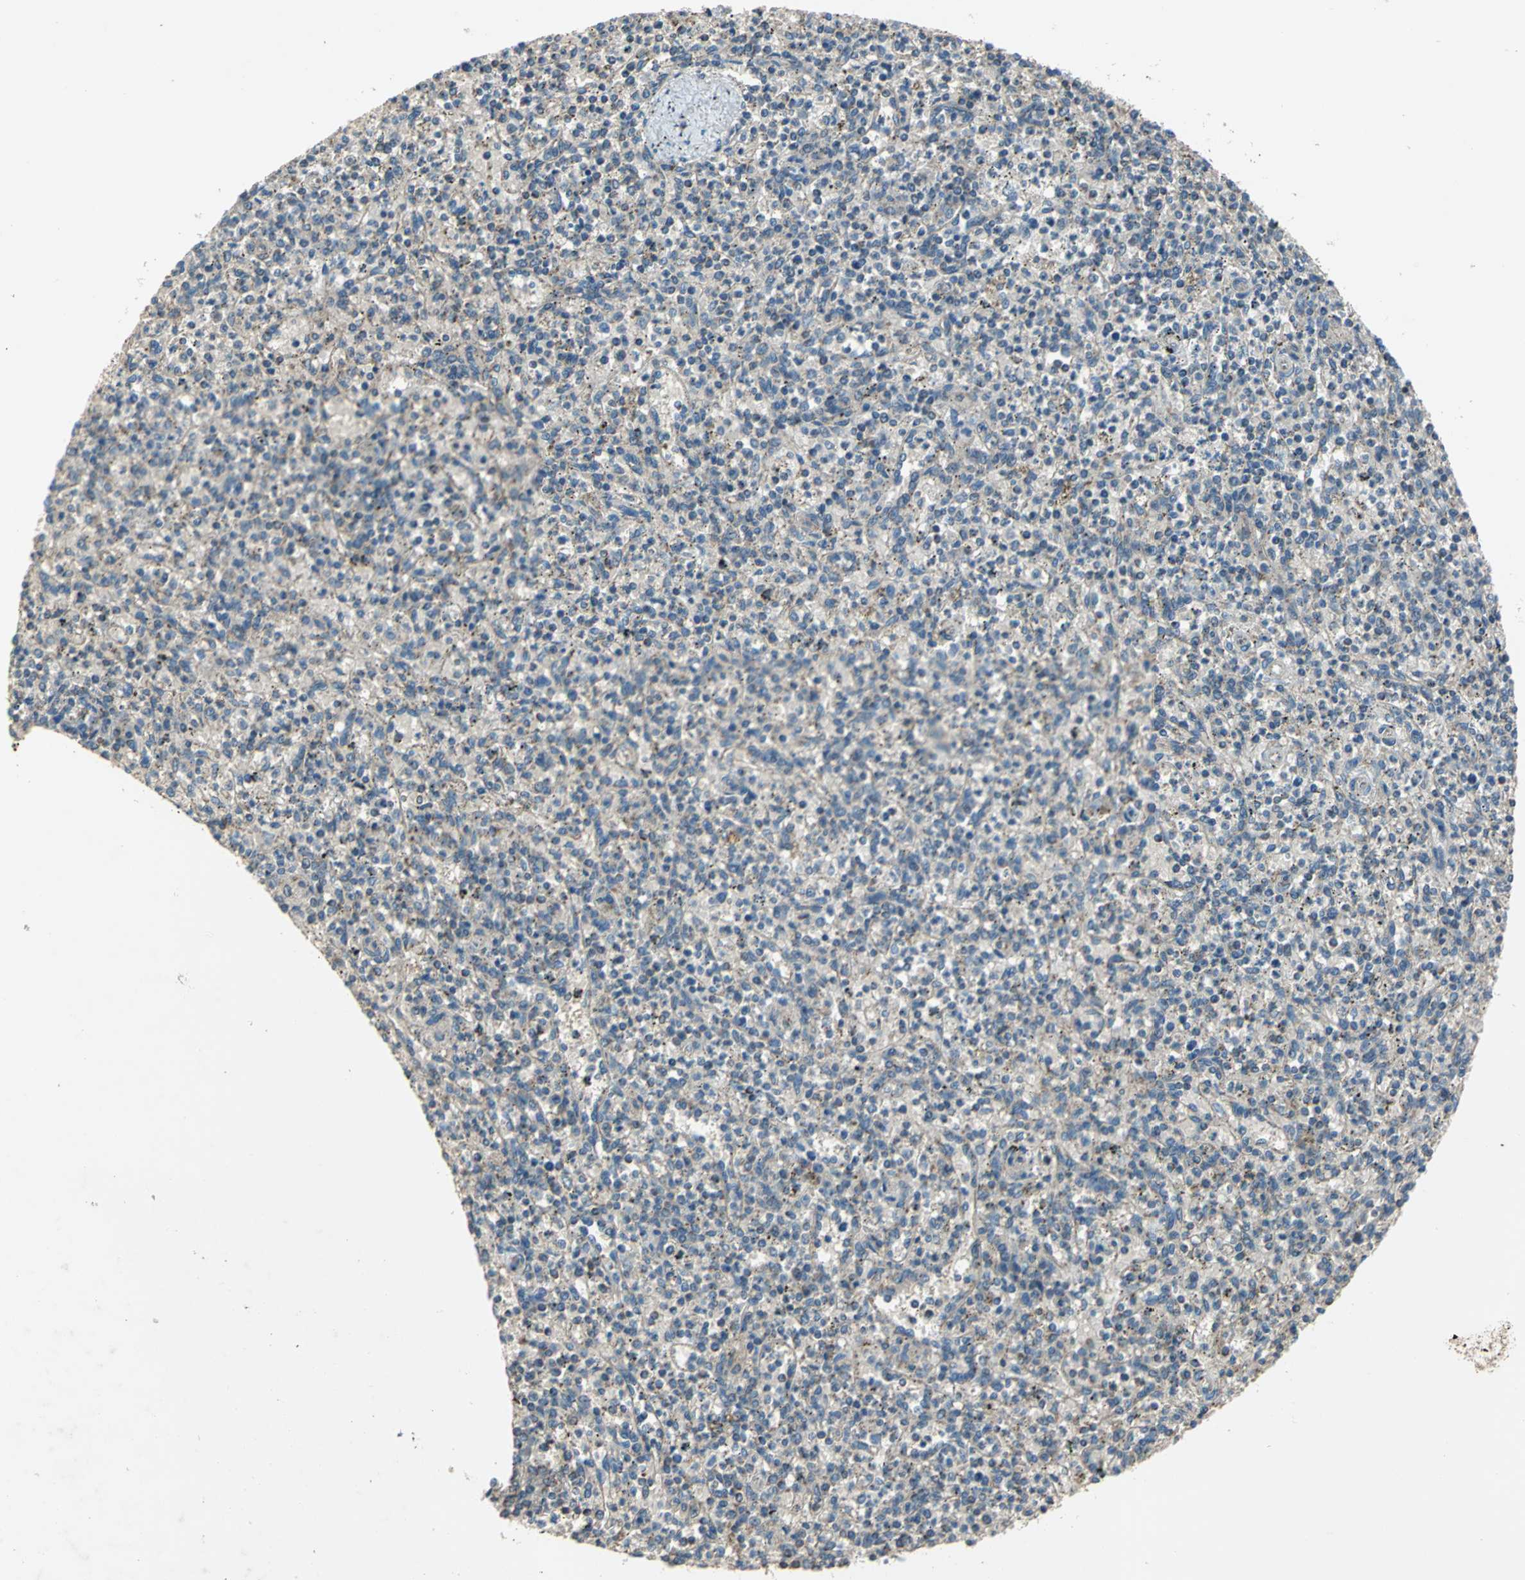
{"staining": {"intensity": "moderate", "quantity": "25%-75%", "location": "cytoplasmic/membranous"}, "tissue": "spleen", "cell_type": "Cells in red pulp", "image_type": "normal", "snomed": [{"axis": "morphology", "description": "Normal tissue, NOS"}, {"axis": "topography", "description": "Spleen"}], "caption": "High-magnification brightfield microscopy of normal spleen stained with DAB (brown) and counterstained with hematoxylin (blue). cells in red pulp exhibit moderate cytoplasmic/membranous positivity is identified in approximately25%-75% of cells.", "gene": "TRAK1", "patient": {"sex": "male", "age": 72}}